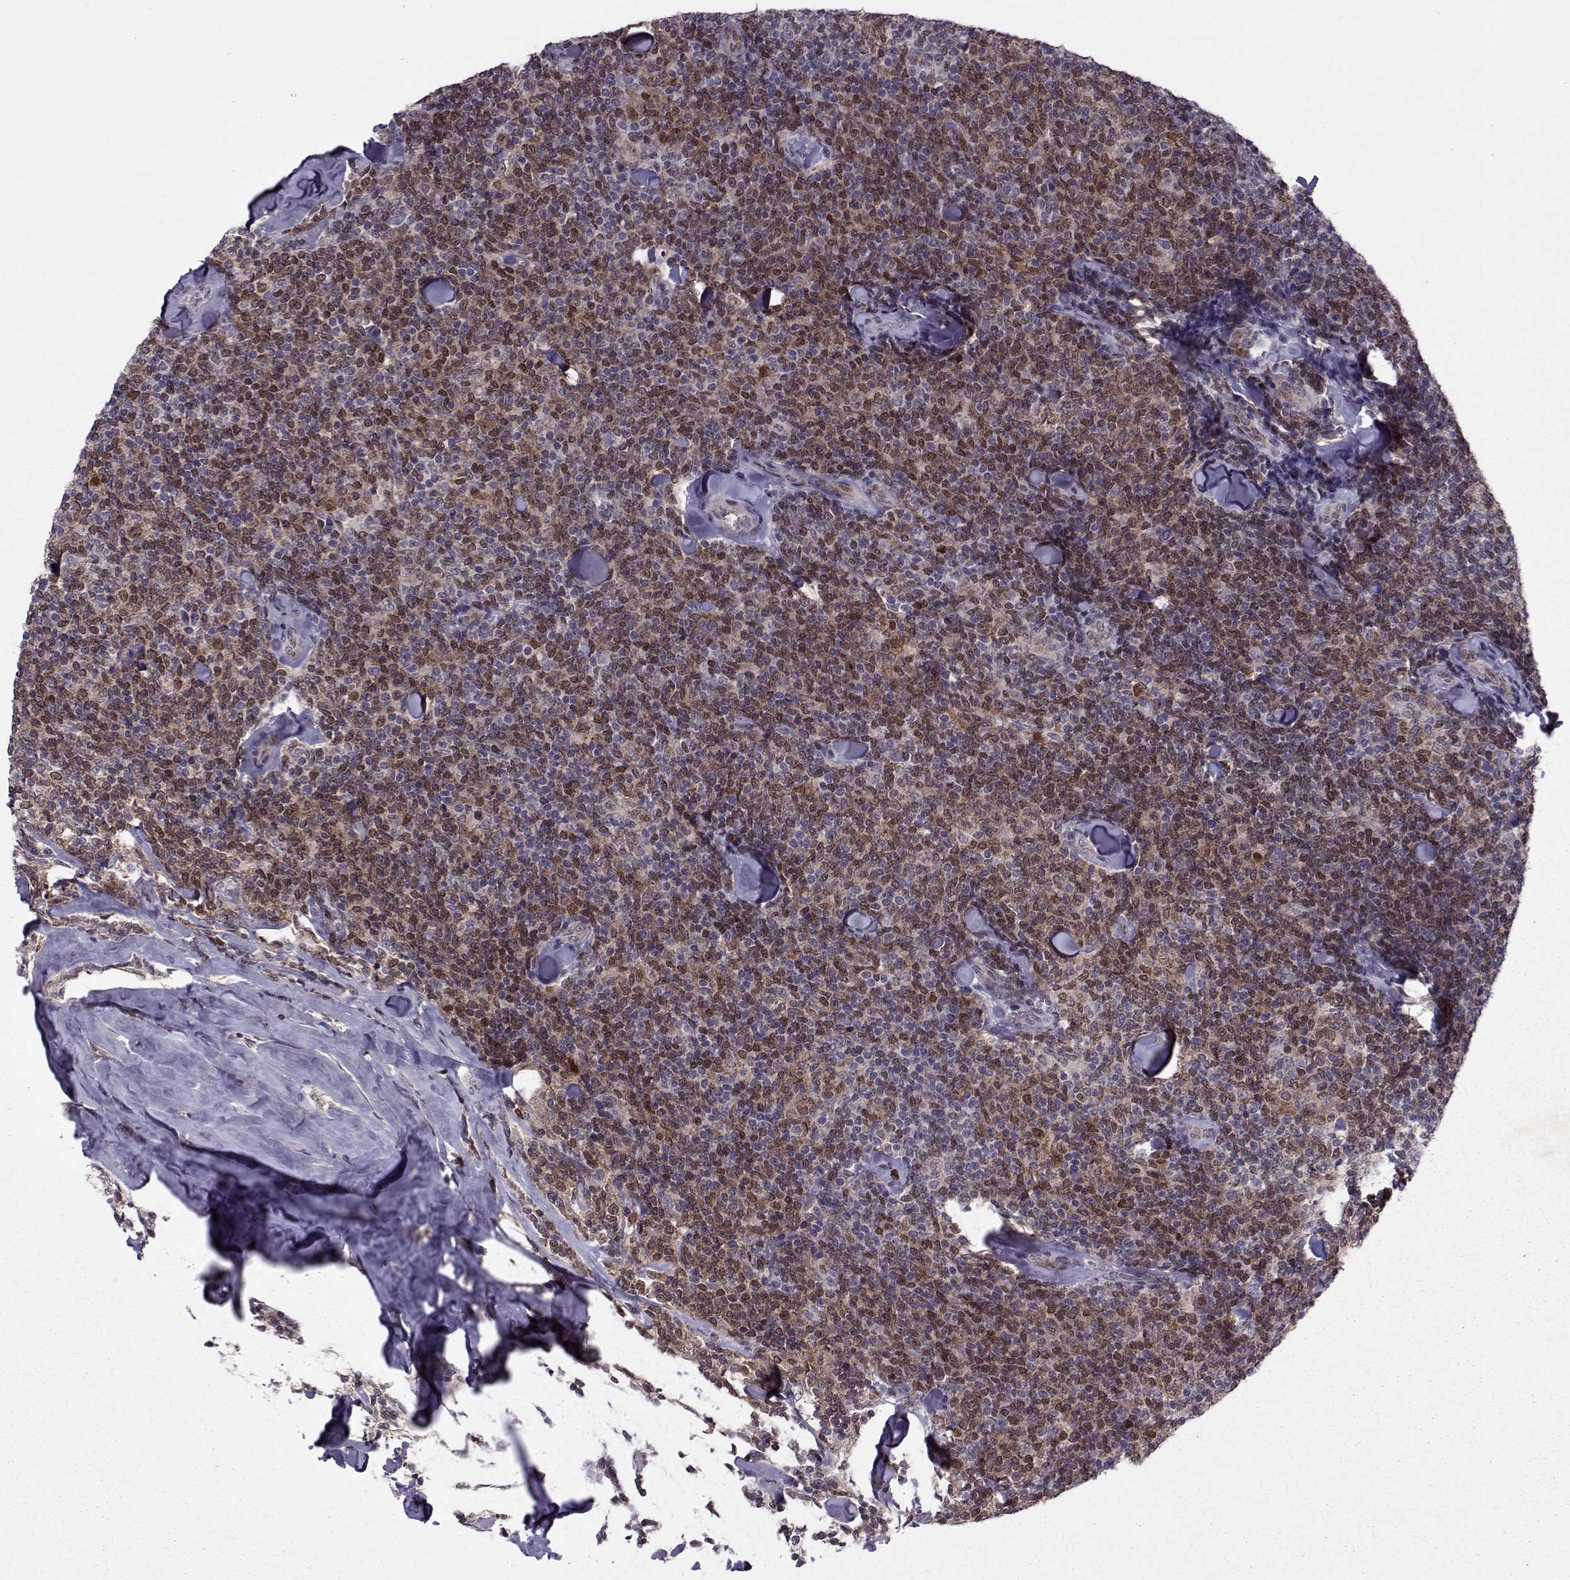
{"staining": {"intensity": "negative", "quantity": "none", "location": "none"}, "tissue": "lymphoma", "cell_type": "Tumor cells", "image_type": "cancer", "snomed": [{"axis": "morphology", "description": "Malignant lymphoma, non-Hodgkin's type, Low grade"}, {"axis": "topography", "description": "Lymph node"}], "caption": "High magnification brightfield microscopy of lymphoma stained with DAB (brown) and counterstained with hematoxylin (blue): tumor cells show no significant staining.", "gene": "CDK4", "patient": {"sex": "female", "age": 56}}